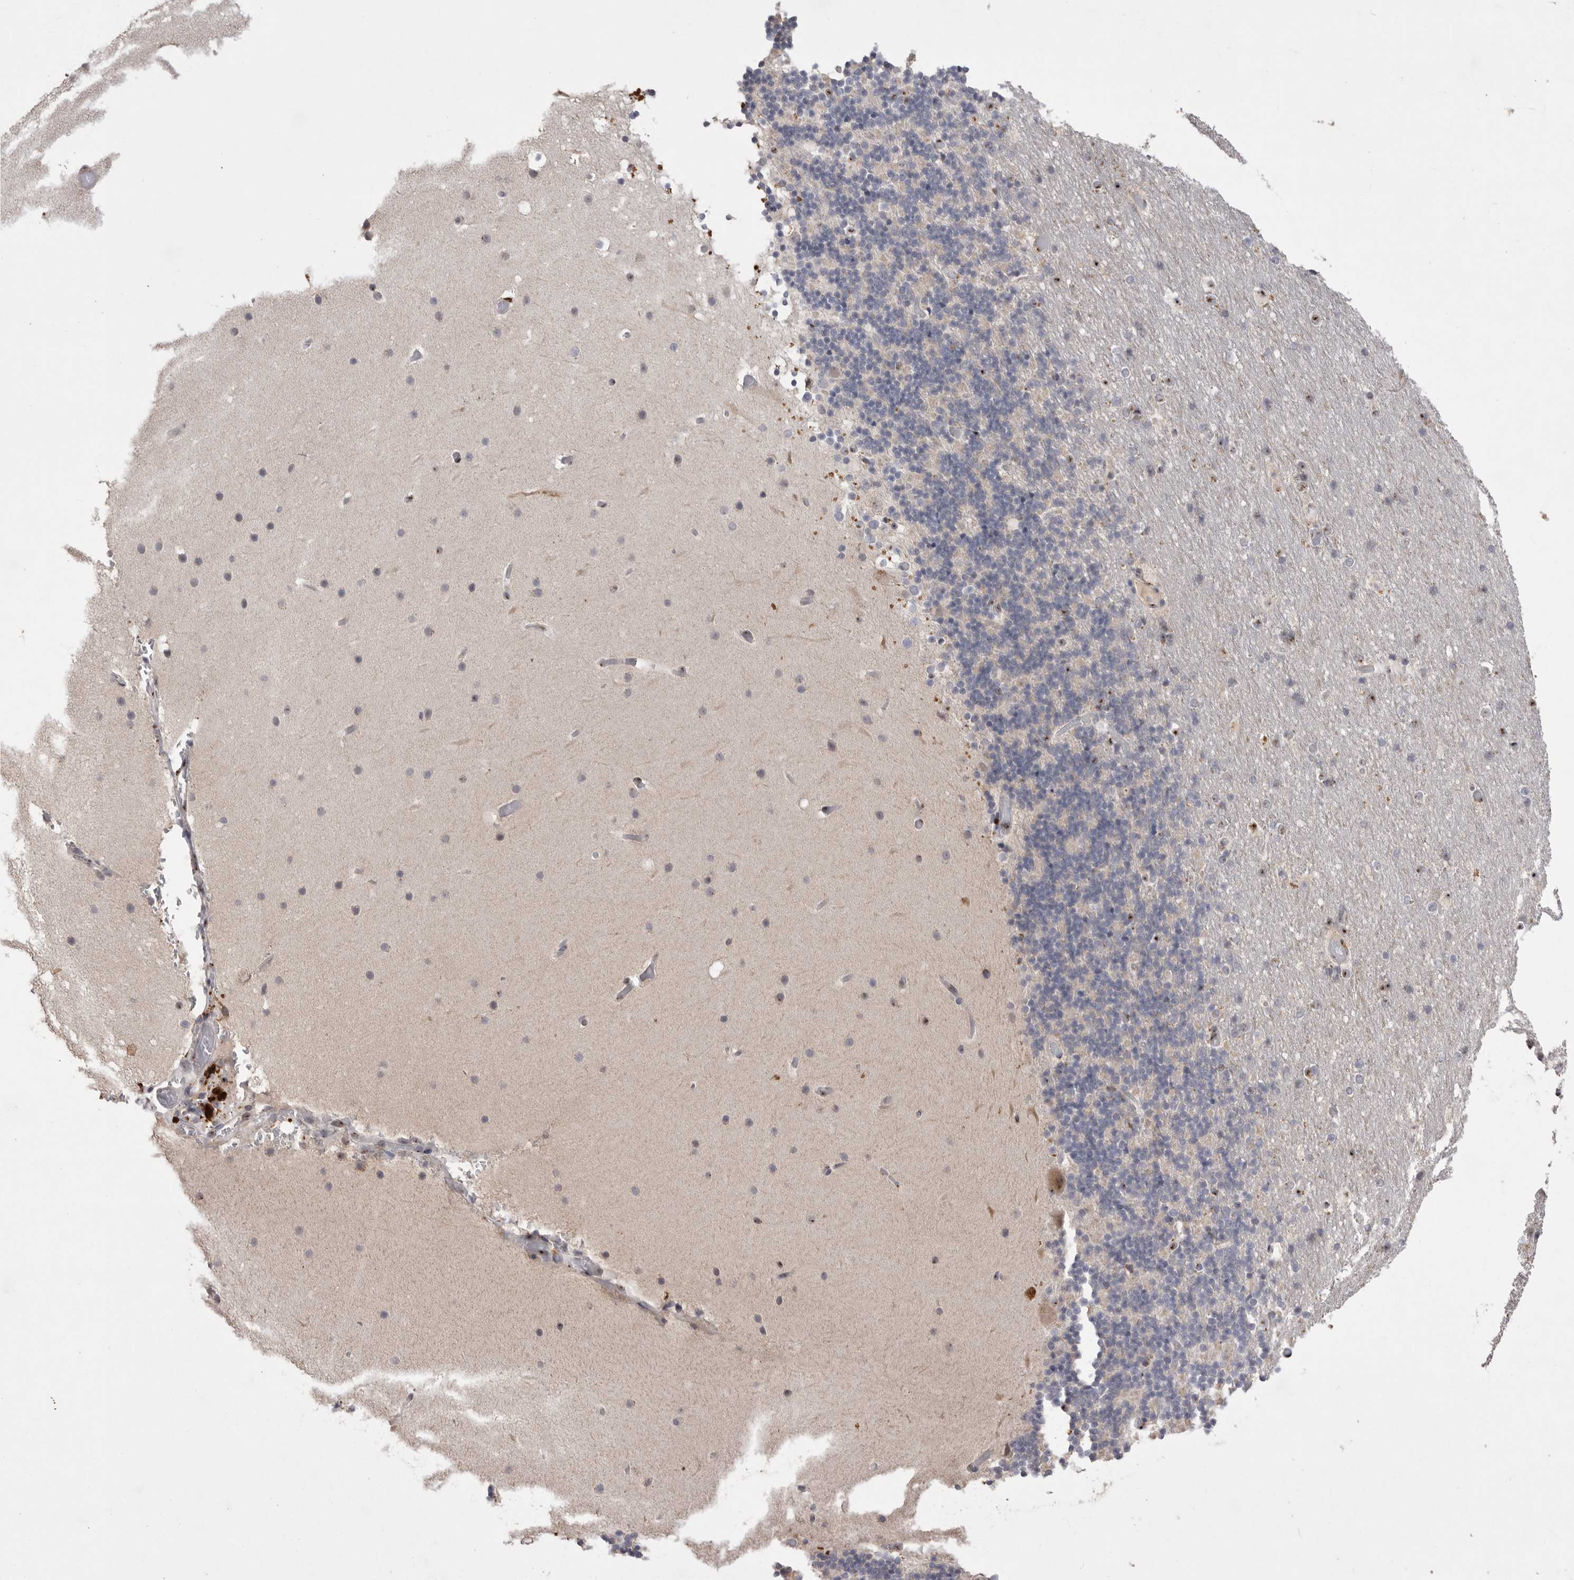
{"staining": {"intensity": "negative", "quantity": "none", "location": "none"}, "tissue": "cerebellum", "cell_type": "Cells in granular layer", "image_type": "normal", "snomed": [{"axis": "morphology", "description": "Normal tissue, NOS"}, {"axis": "topography", "description": "Cerebellum"}], "caption": "The IHC micrograph has no significant staining in cells in granular layer of cerebellum.", "gene": "HUS1", "patient": {"sex": "male", "age": 57}}